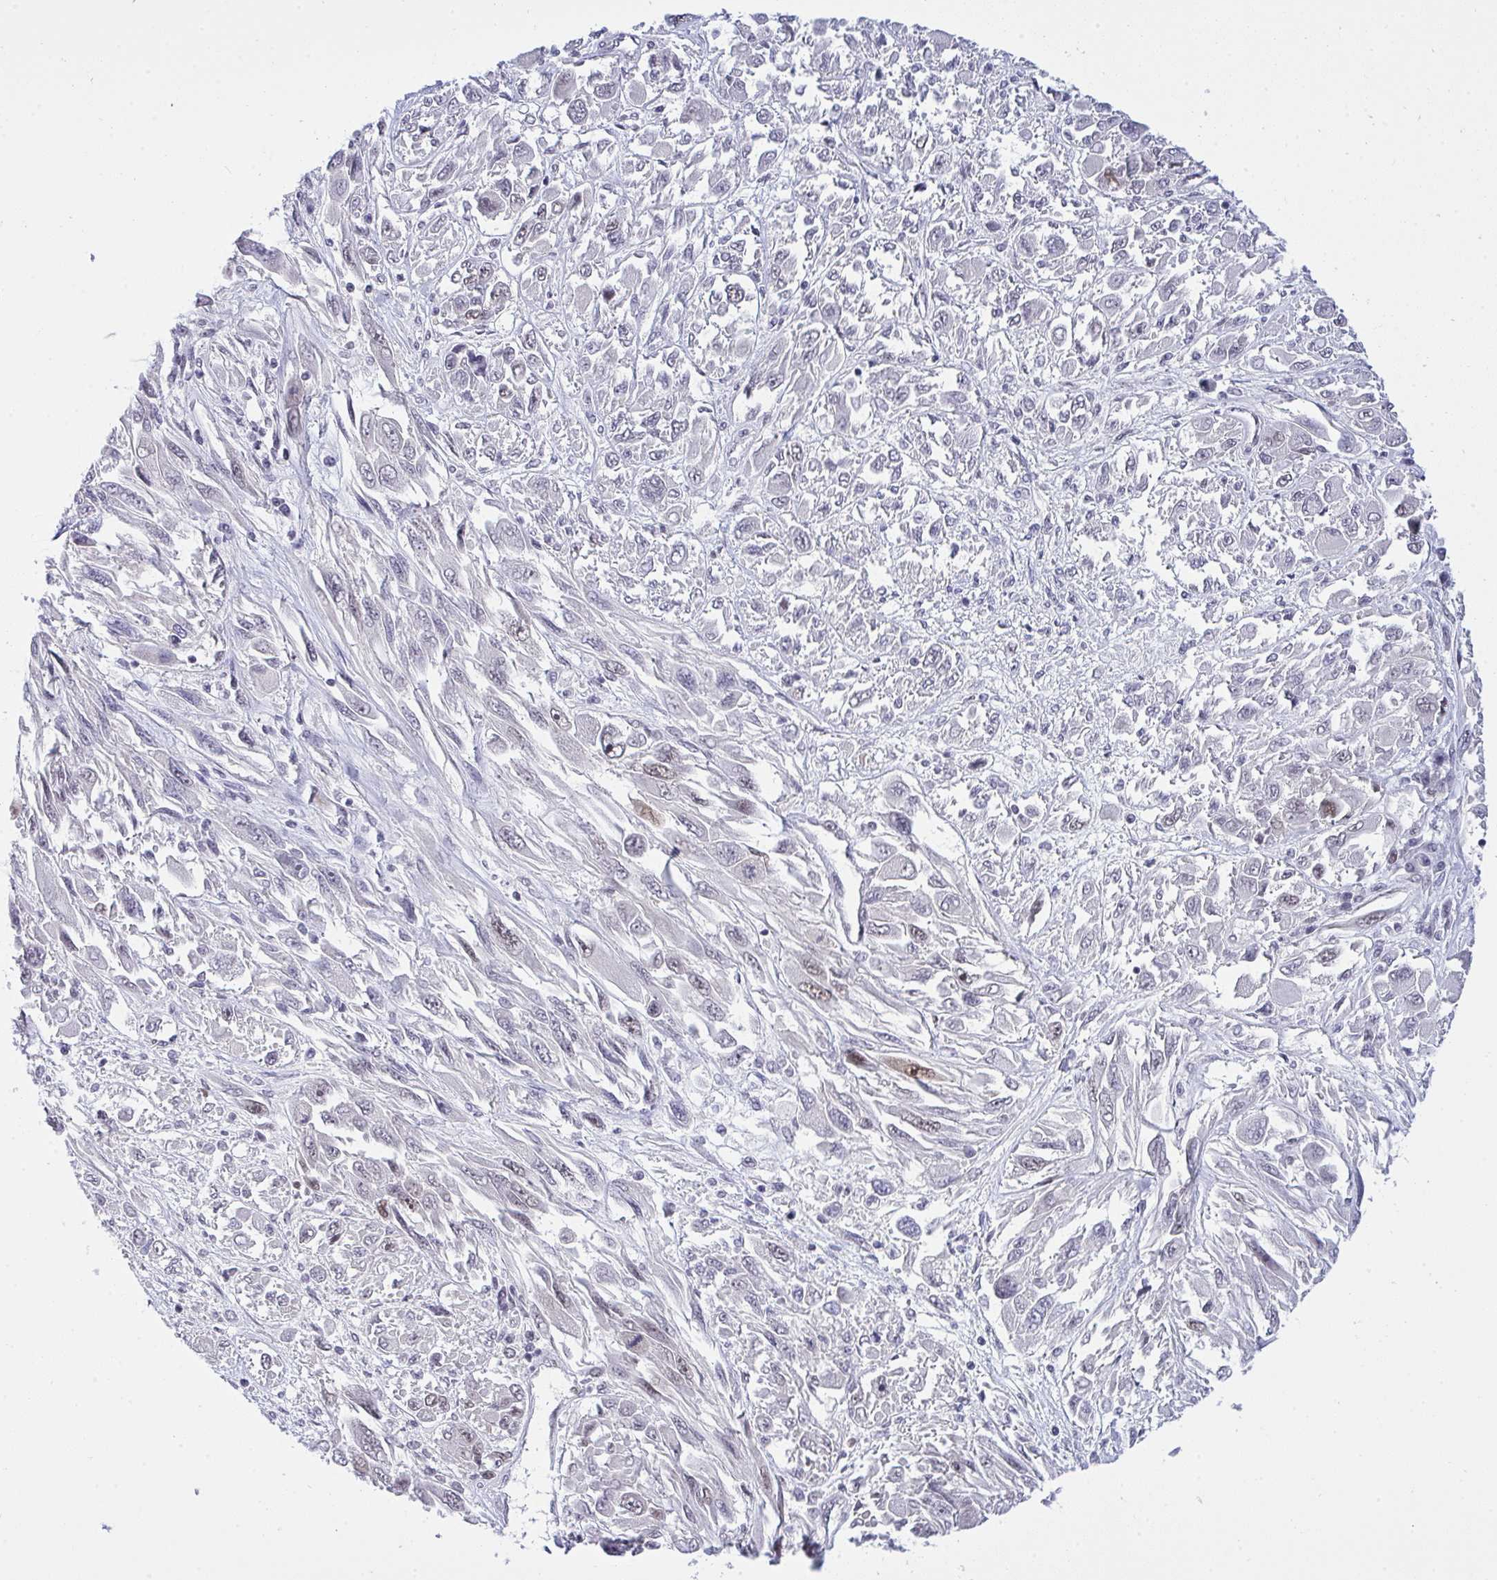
{"staining": {"intensity": "negative", "quantity": "none", "location": "none"}, "tissue": "melanoma", "cell_type": "Tumor cells", "image_type": "cancer", "snomed": [{"axis": "morphology", "description": "Malignant melanoma, NOS"}, {"axis": "topography", "description": "Skin"}], "caption": "This photomicrograph is of malignant melanoma stained with immunohistochemistry (IHC) to label a protein in brown with the nuclei are counter-stained blue. There is no positivity in tumor cells.", "gene": "RFC4", "patient": {"sex": "female", "age": 91}}